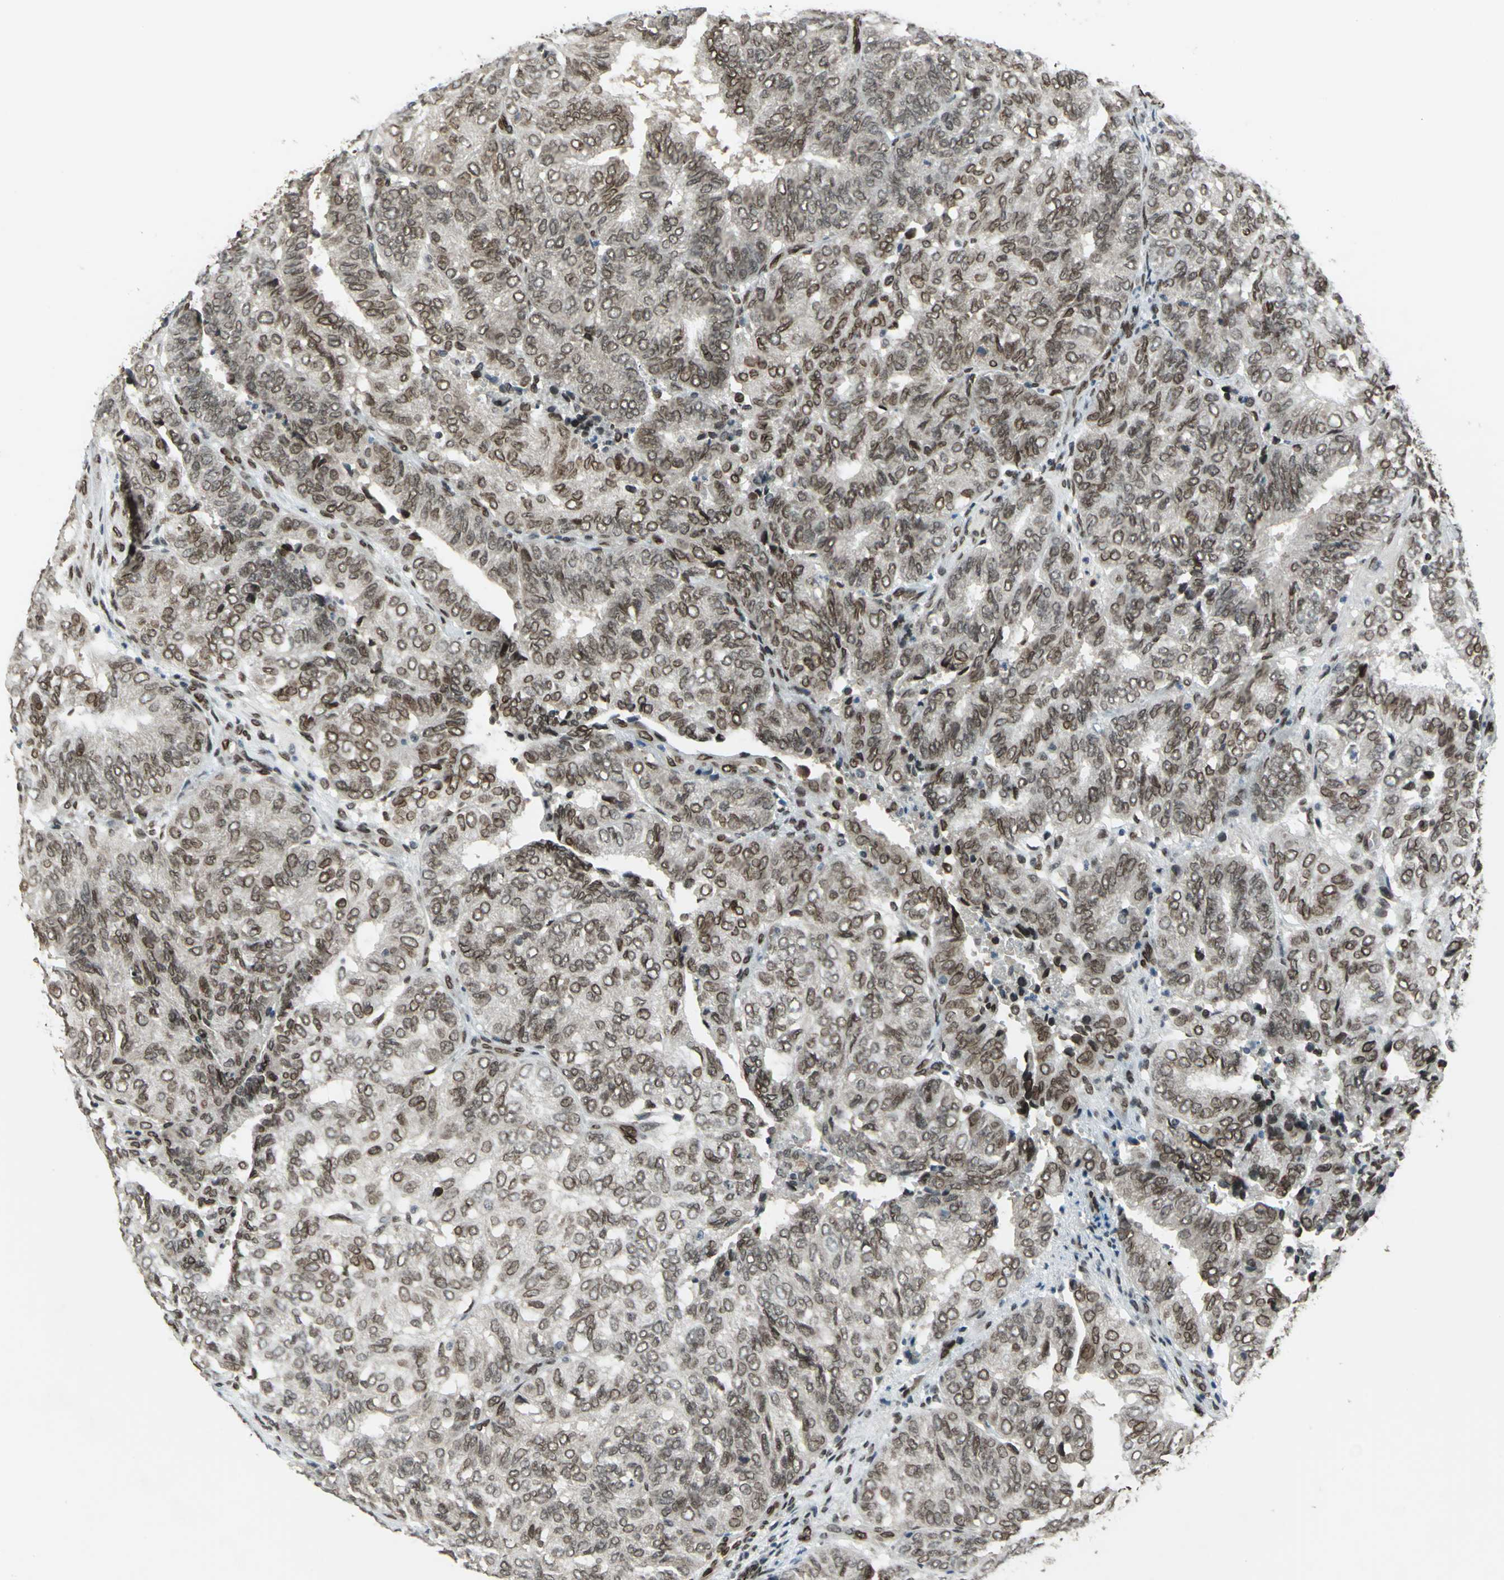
{"staining": {"intensity": "moderate", "quantity": ">75%", "location": "cytoplasmic/membranous,nuclear"}, "tissue": "endometrial cancer", "cell_type": "Tumor cells", "image_type": "cancer", "snomed": [{"axis": "morphology", "description": "Adenocarcinoma, NOS"}, {"axis": "topography", "description": "Uterus"}], "caption": "This histopathology image reveals endometrial cancer stained with immunohistochemistry to label a protein in brown. The cytoplasmic/membranous and nuclear of tumor cells show moderate positivity for the protein. Nuclei are counter-stained blue.", "gene": "ISY1", "patient": {"sex": "female", "age": 60}}